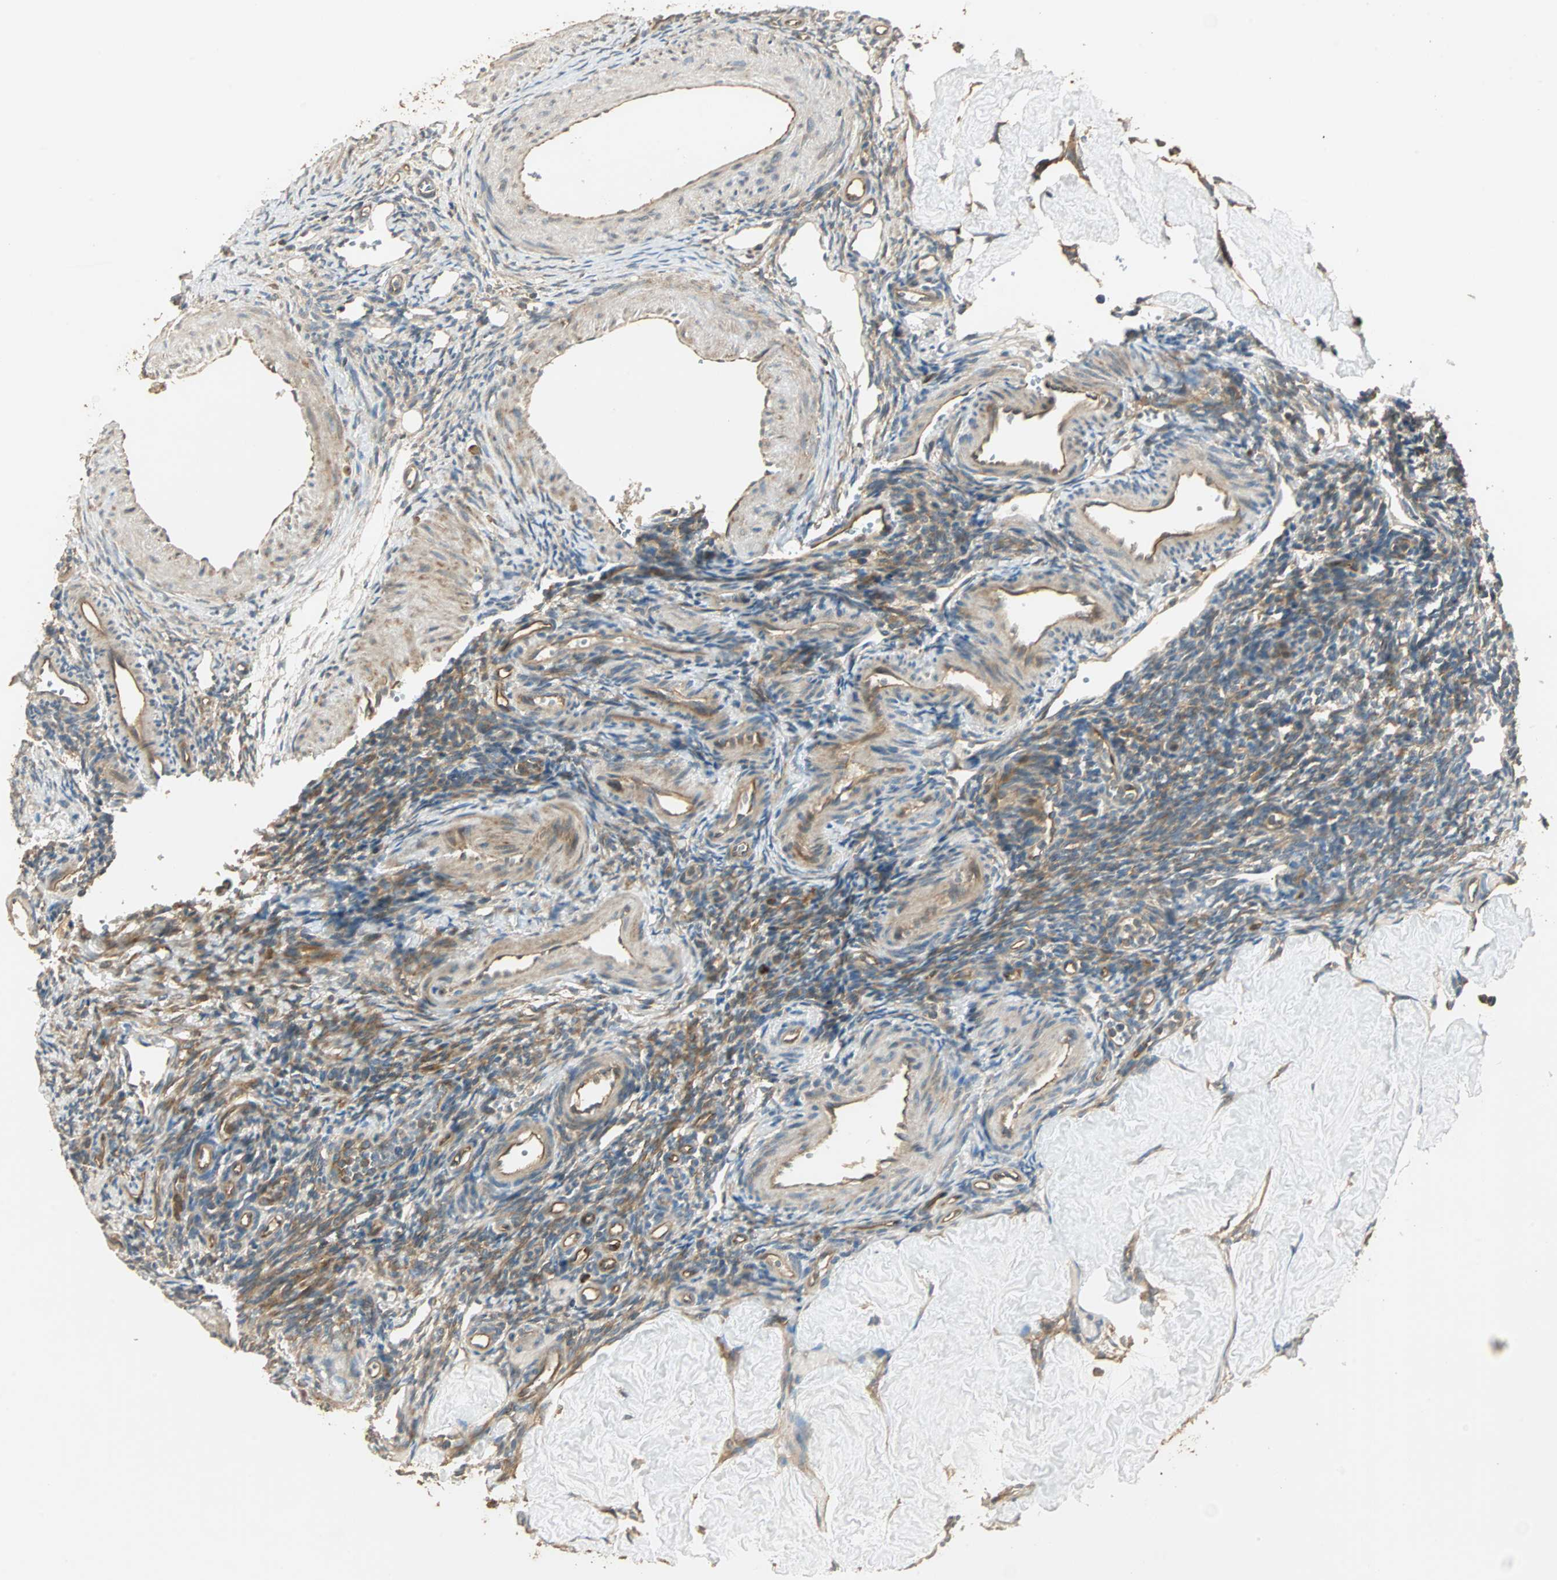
{"staining": {"intensity": "moderate", "quantity": "<25%", "location": "cytoplasmic/membranous"}, "tissue": "ovary", "cell_type": "Ovarian stroma cells", "image_type": "normal", "snomed": [{"axis": "morphology", "description": "Normal tissue, NOS"}, {"axis": "topography", "description": "Ovary"}], "caption": "Moderate cytoplasmic/membranous positivity is seen in about <25% of ovarian stroma cells in benign ovary. (Brightfield microscopy of DAB IHC at high magnification).", "gene": "GALK1", "patient": {"sex": "female", "age": 33}}